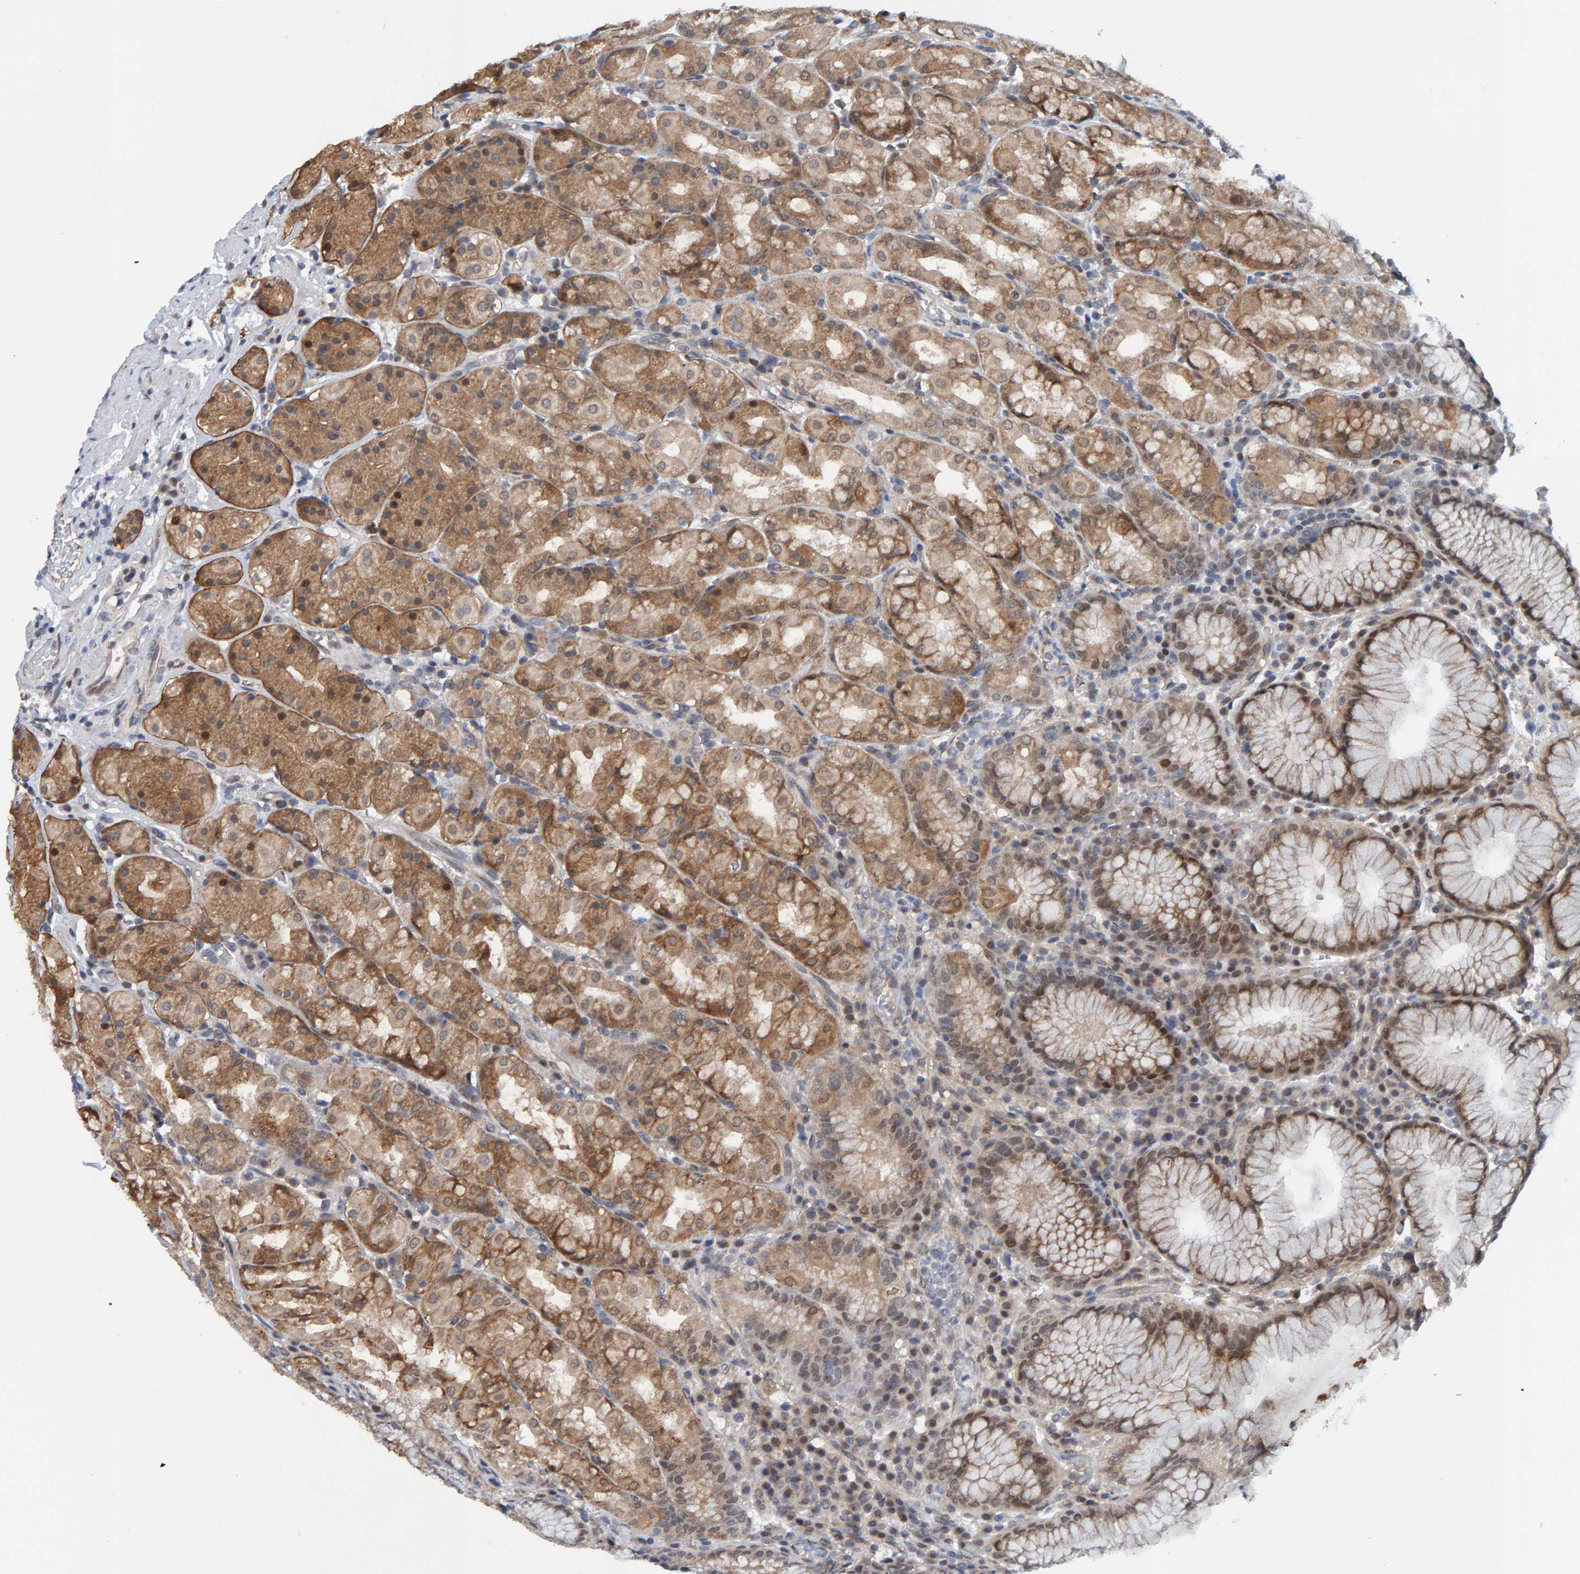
{"staining": {"intensity": "moderate", "quantity": ">75%", "location": "cytoplasmic/membranous,nuclear"}, "tissue": "stomach", "cell_type": "Glandular cells", "image_type": "normal", "snomed": [{"axis": "morphology", "description": "Normal tissue, NOS"}, {"axis": "topography", "description": "Stomach, lower"}], "caption": "Normal stomach was stained to show a protein in brown. There is medium levels of moderate cytoplasmic/membranous,nuclear staining in approximately >75% of glandular cells.", "gene": "SCRN2", "patient": {"sex": "female", "age": 56}}